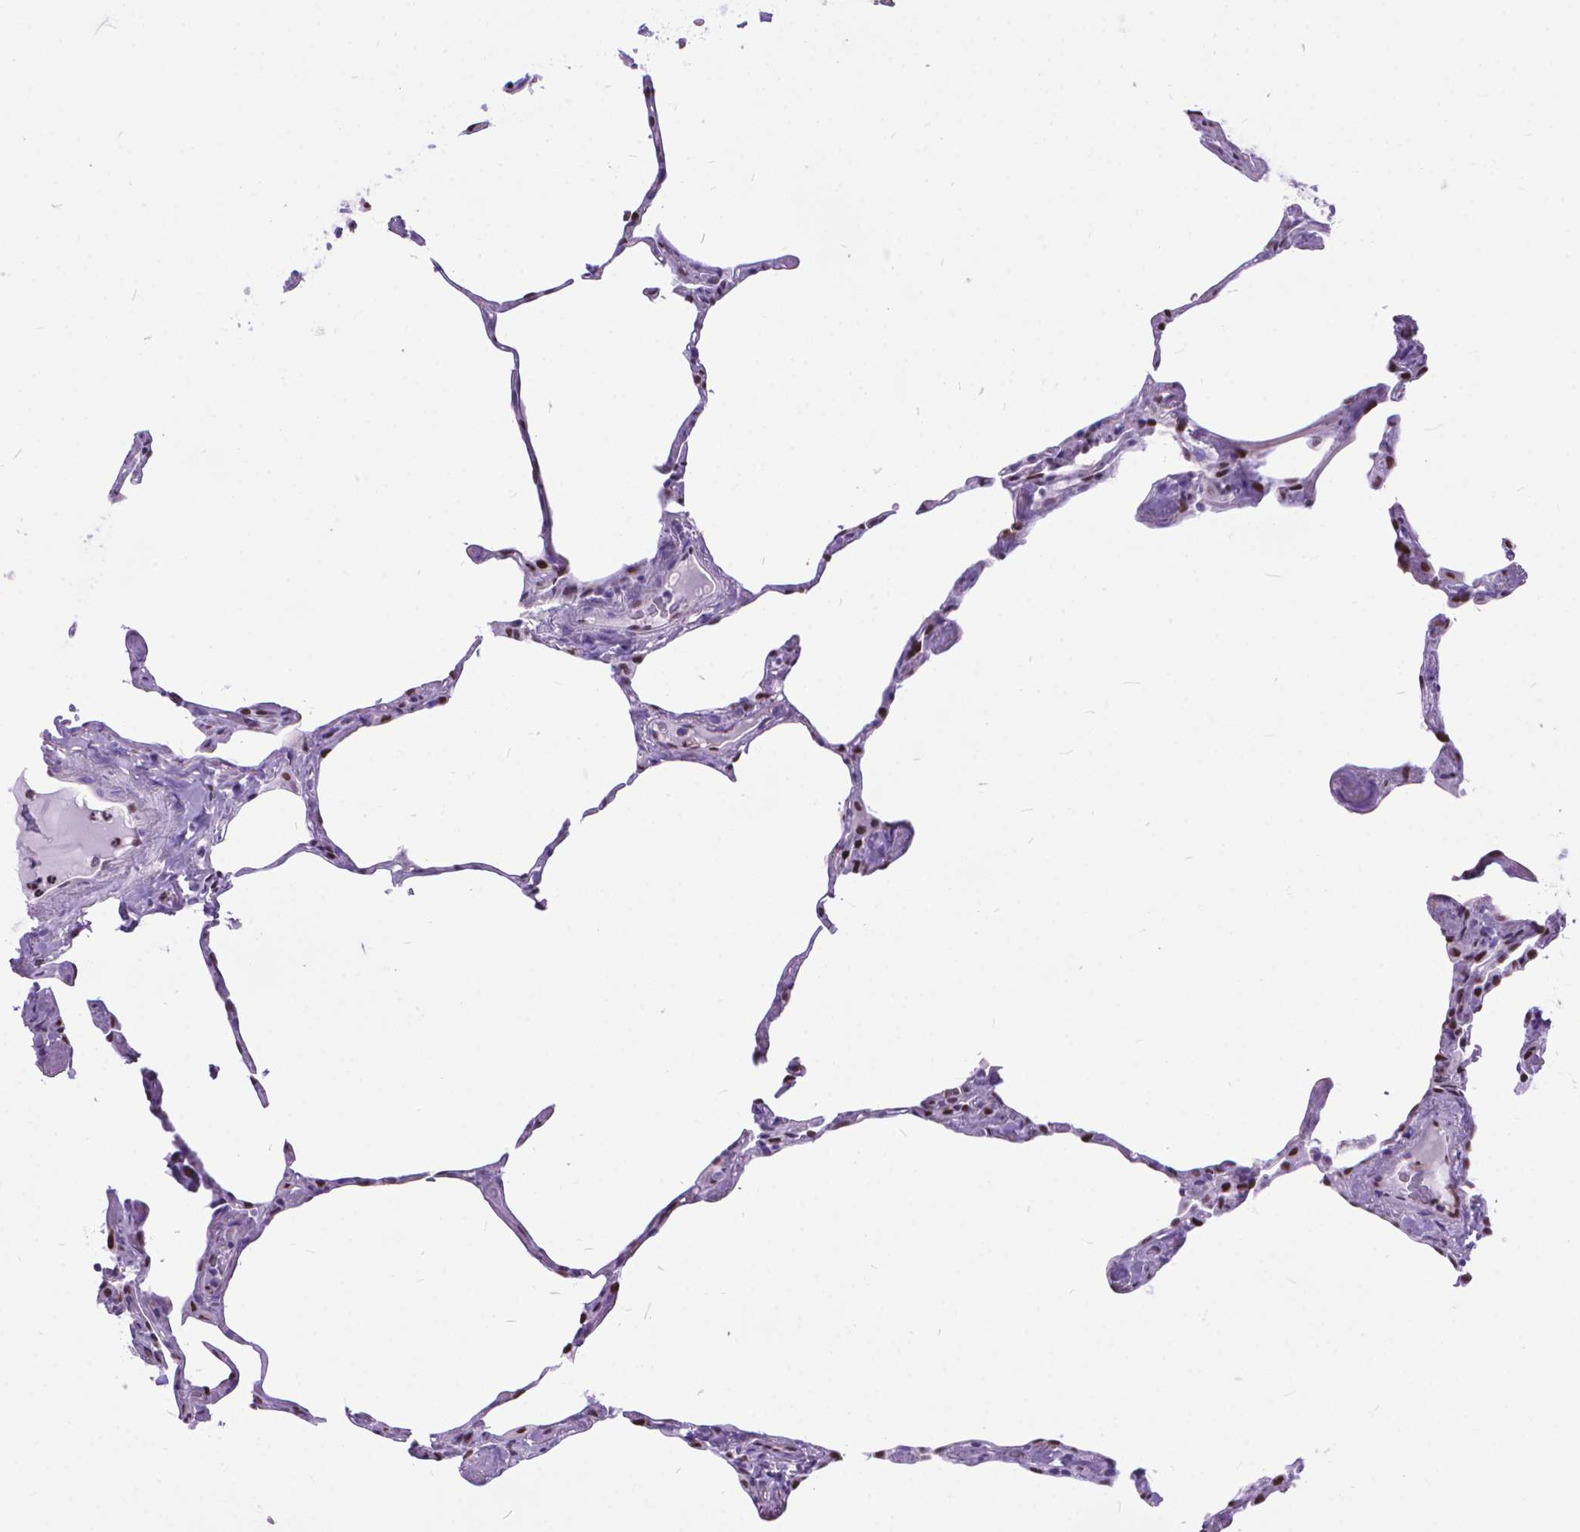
{"staining": {"intensity": "moderate", "quantity": "<25%", "location": "nuclear"}, "tissue": "lung", "cell_type": "Alveolar cells", "image_type": "normal", "snomed": [{"axis": "morphology", "description": "Normal tissue, NOS"}, {"axis": "topography", "description": "Lung"}], "caption": "Immunohistochemical staining of benign human lung displays <25% levels of moderate nuclear protein staining in about <25% of alveolar cells.", "gene": "POLE4", "patient": {"sex": "male", "age": 65}}